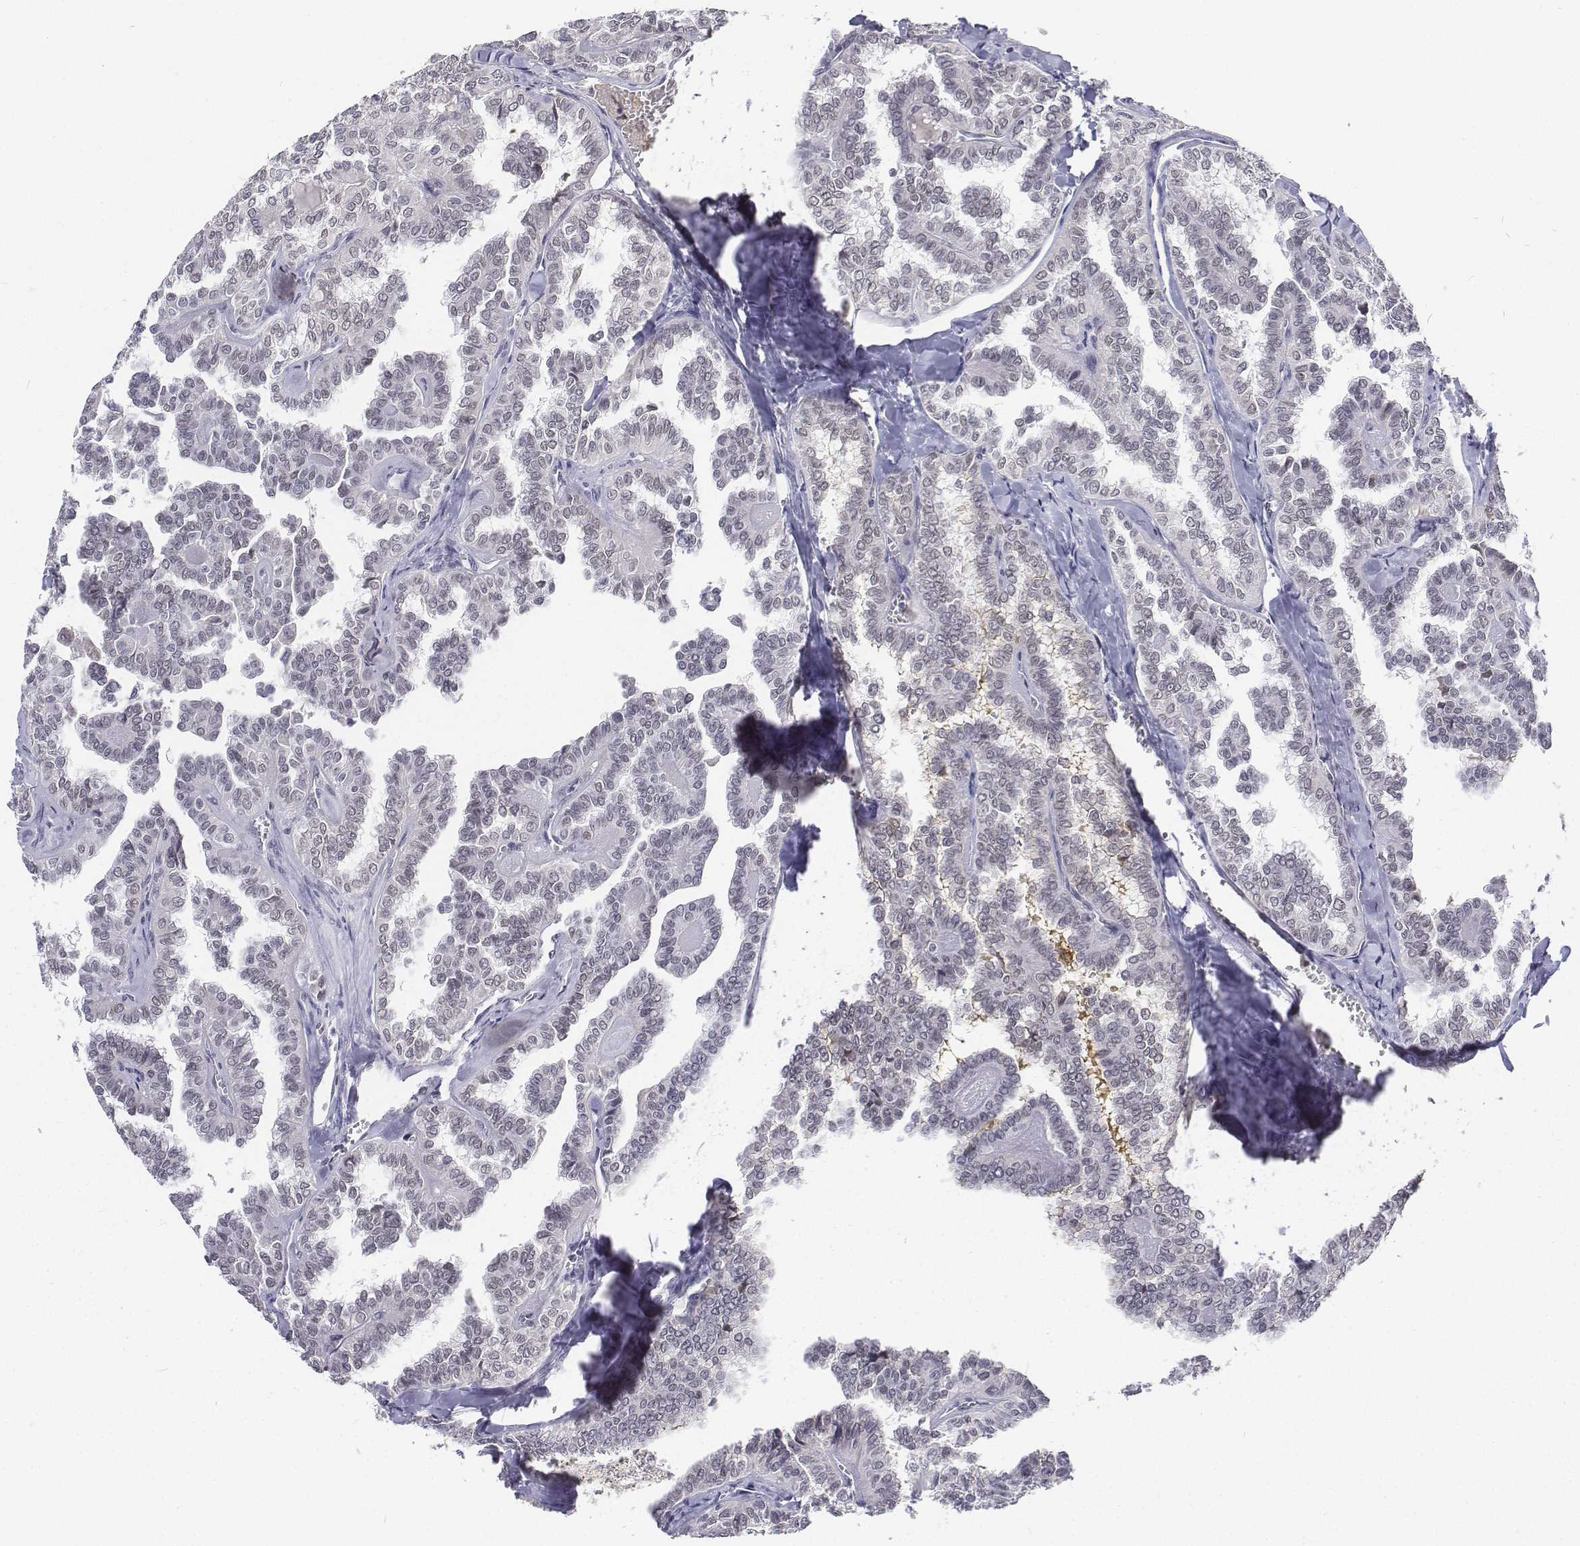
{"staining": {"intensity": "negative", "quantity": "none", "location": "none"}, "tissue": "thyroid cancer", "cell_type": "Tumor cells", "image_type": "cancer", "snomed": [{"axis": "morphology", "description": "Papillary adenocarcinoma, NOS"}, {"axis": "topography", "description": "Thyroid gland"}], "caption": "The micrograph displays no significant expression in tumor cells of thyroid cancer (papillary adenocarcinoma).", "gene": "ATRX", "patient": {"sex": "female", "age": 41}}